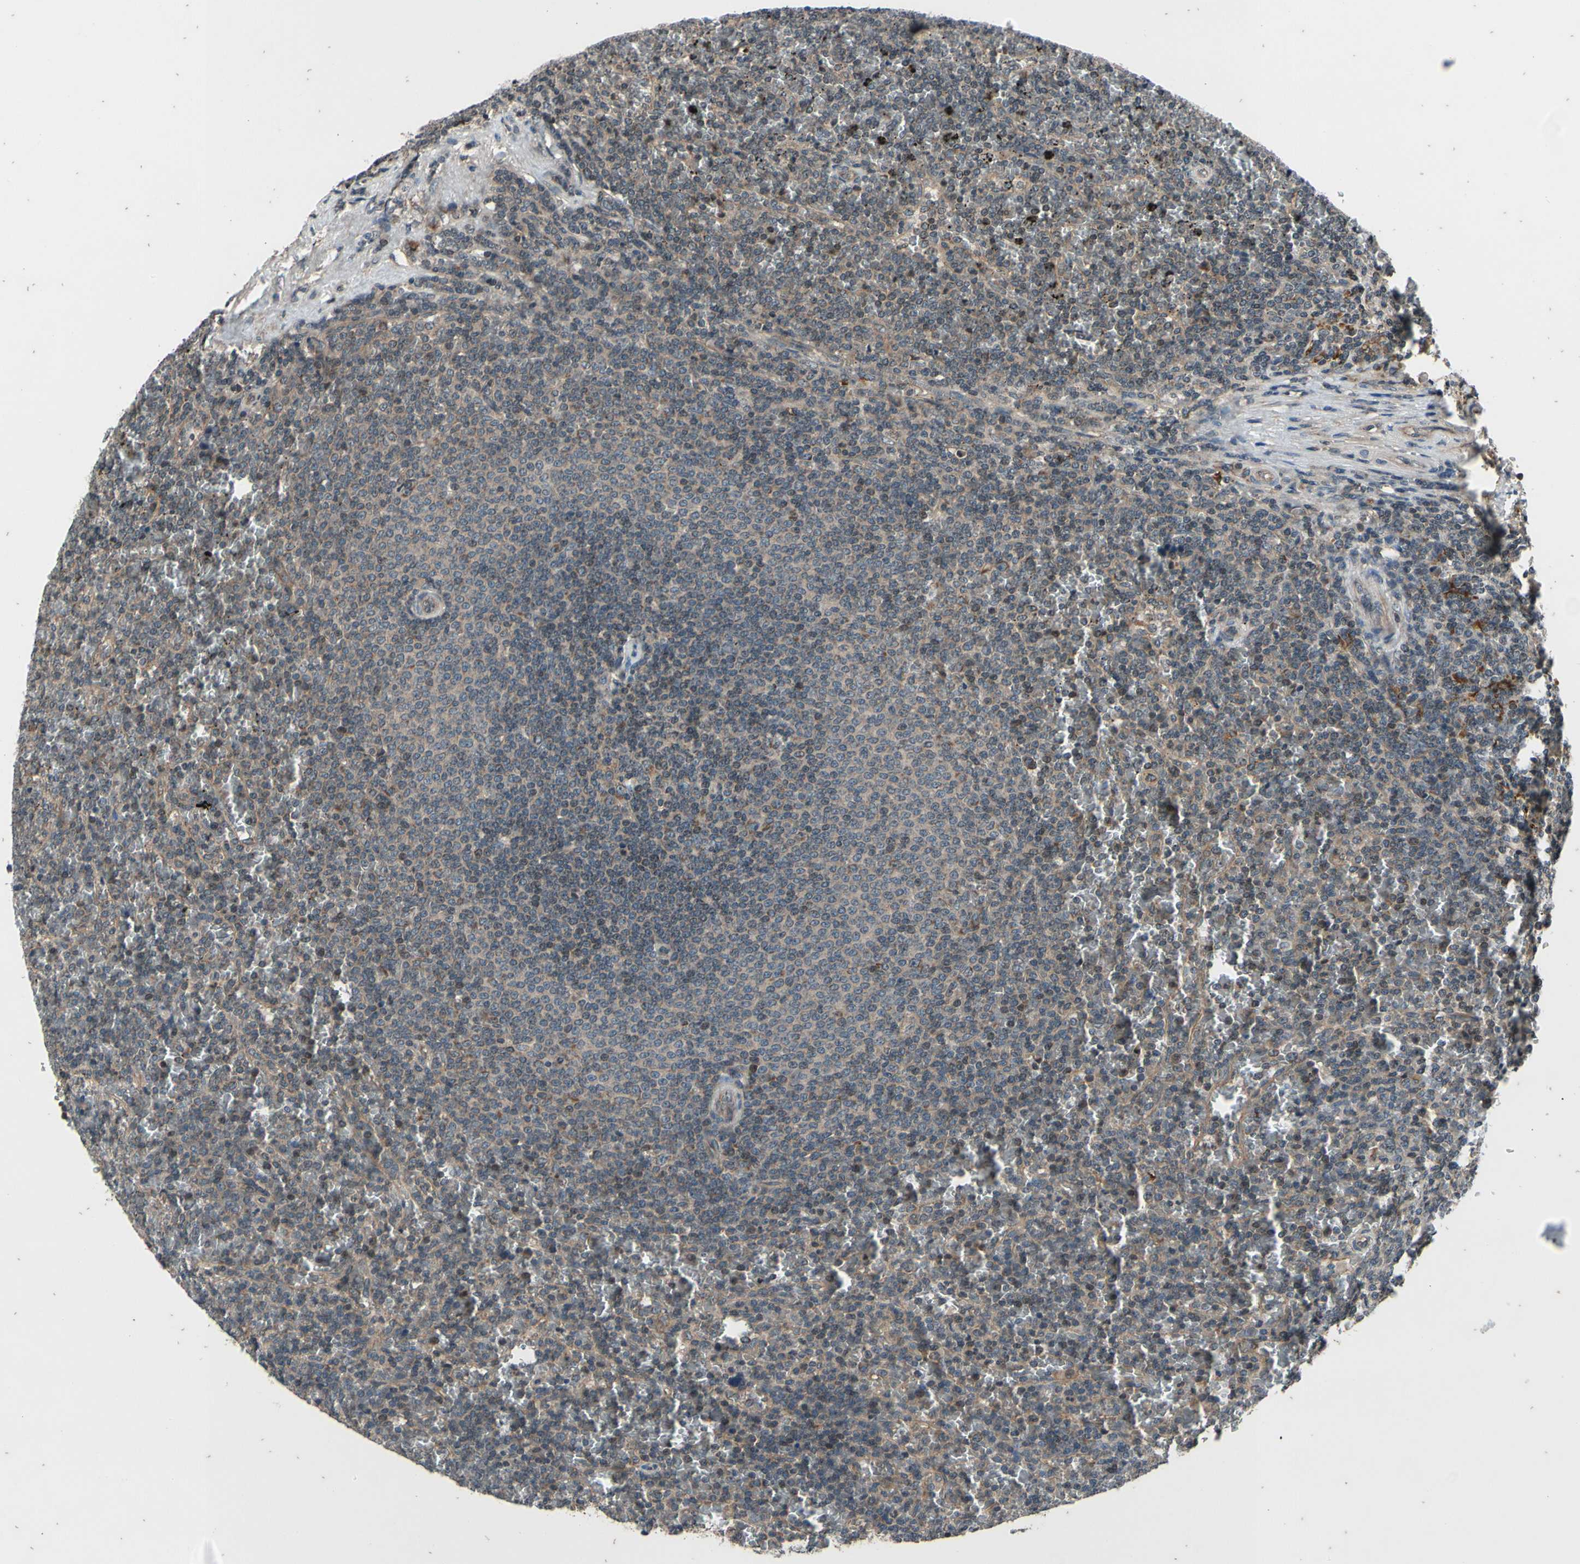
{"staining": {"intensity": "weak", "quantity": "<25%", "location": "cytoplasmic/membranous"}, "tissue": "lymphoma", "cell_type": "Tumor cells", "image_type": "cancer", "snomed": [{"axis": "morphology", "description": "Malignant lymphoma, non-Hodgkin's type, Low grade"}, {"axis": "topography", "description": "Spleen"}], "caption": "DAB (3,3'-diaminobenzidine) immunohistochemical staining of lymphoma displays no significant staining in tumor cells. (DAB IHC, high magnification).", "gene": "MBTPS2", "patient": {"sex": "female", "age": 77}}